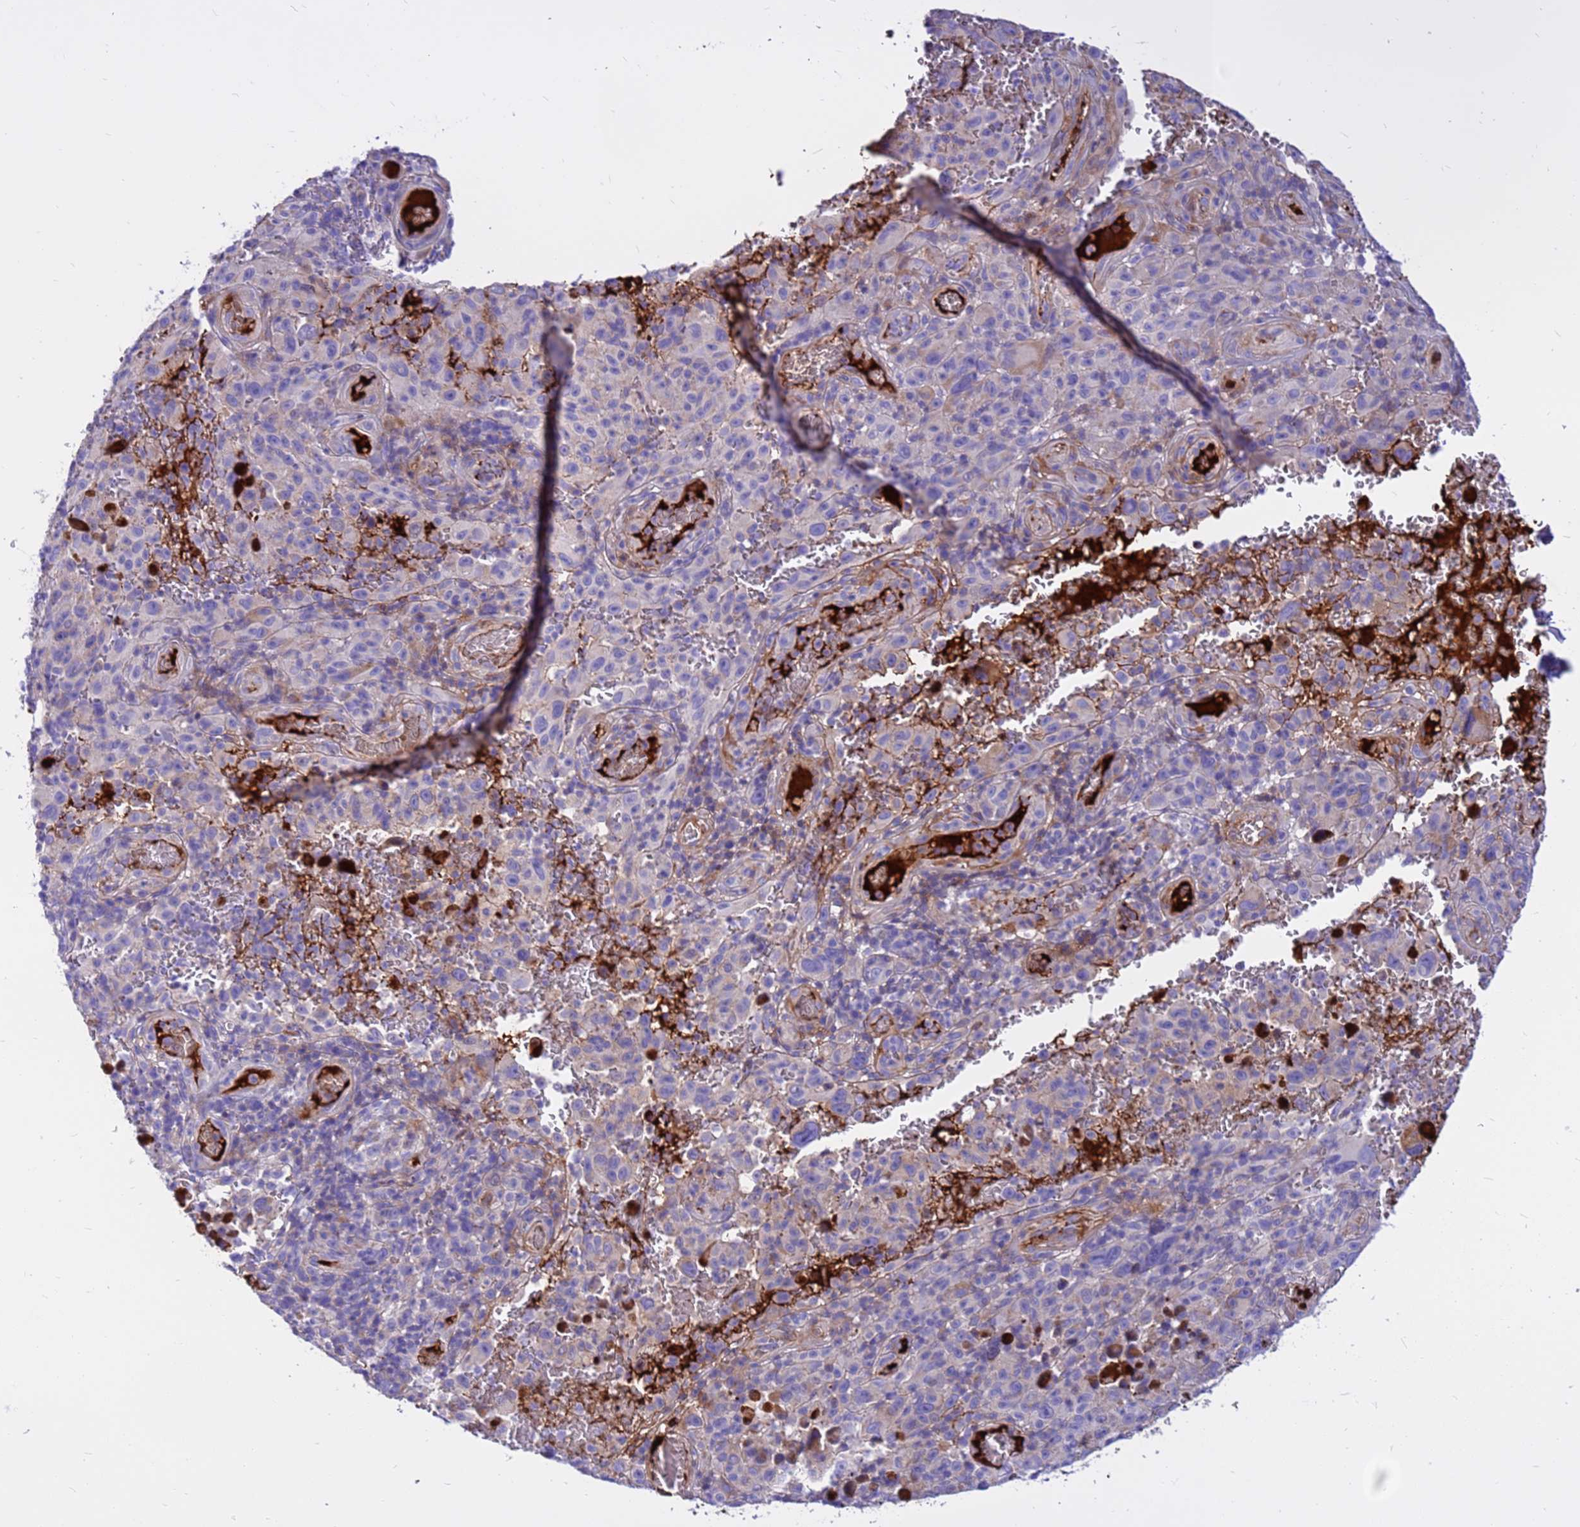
{"staining": {"intensity": "negative", "quantity": "none", "location": "none"}, "tissue": "melanoma", "cell_type": "Tumor cells", "image_type": "cancer", "snomed": [{"axis": "morphology", "description": "Malignant melanoma, NOS"}, {"axis": "topography", "description": "Skin"}], "caption": "Immunohistochemistry image of neoplastic tissue: human malignant melanoma stained with DAB reveals no significant protein expression in tumor cells.", "gene": "CRHBP", "patient": {"sex": "female", "age": 82}}